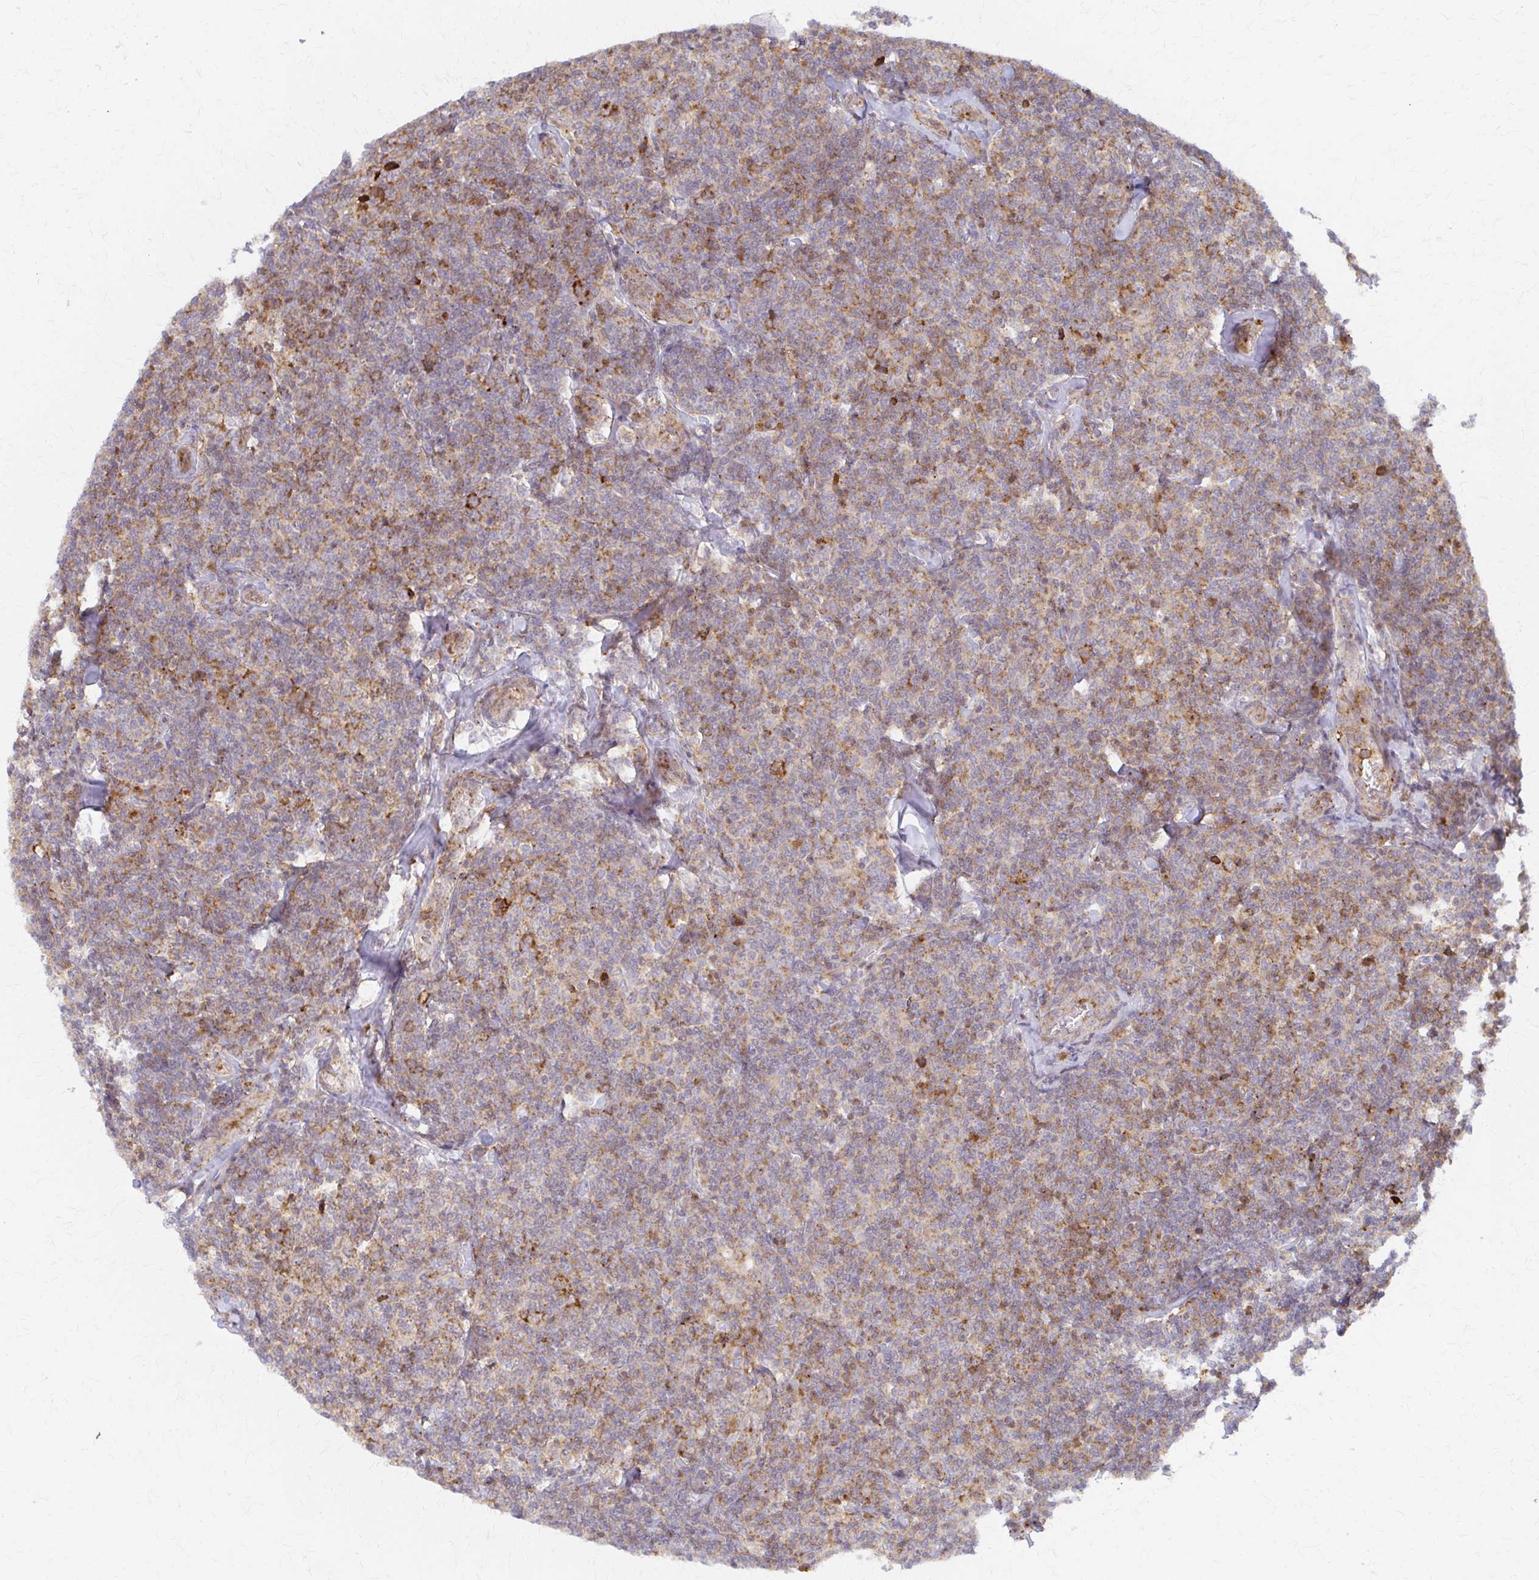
{"staining": {"intensity": "moderate", "quantity": "25%-75%", "location": "cytoplasmic/membranous"}, "tissue": "lymphoma", "cell_type": "Tumor cells", "image_type": "cancer", "snomed": [{"axis": "morphology", "description": "Malignant lymphoma, non-Hodgkin's type, Low grade"}, {"axis": "topography", "description": "Lymph node"}], "caption": "Brown immunohistochemical staining in human lymphoma displays moderate cytoplasmic/membranous positivity in about 25%-75% of tumor cells.", "gene": "ARHGAP35", "patient": {"sex": "female", "age": 56}}